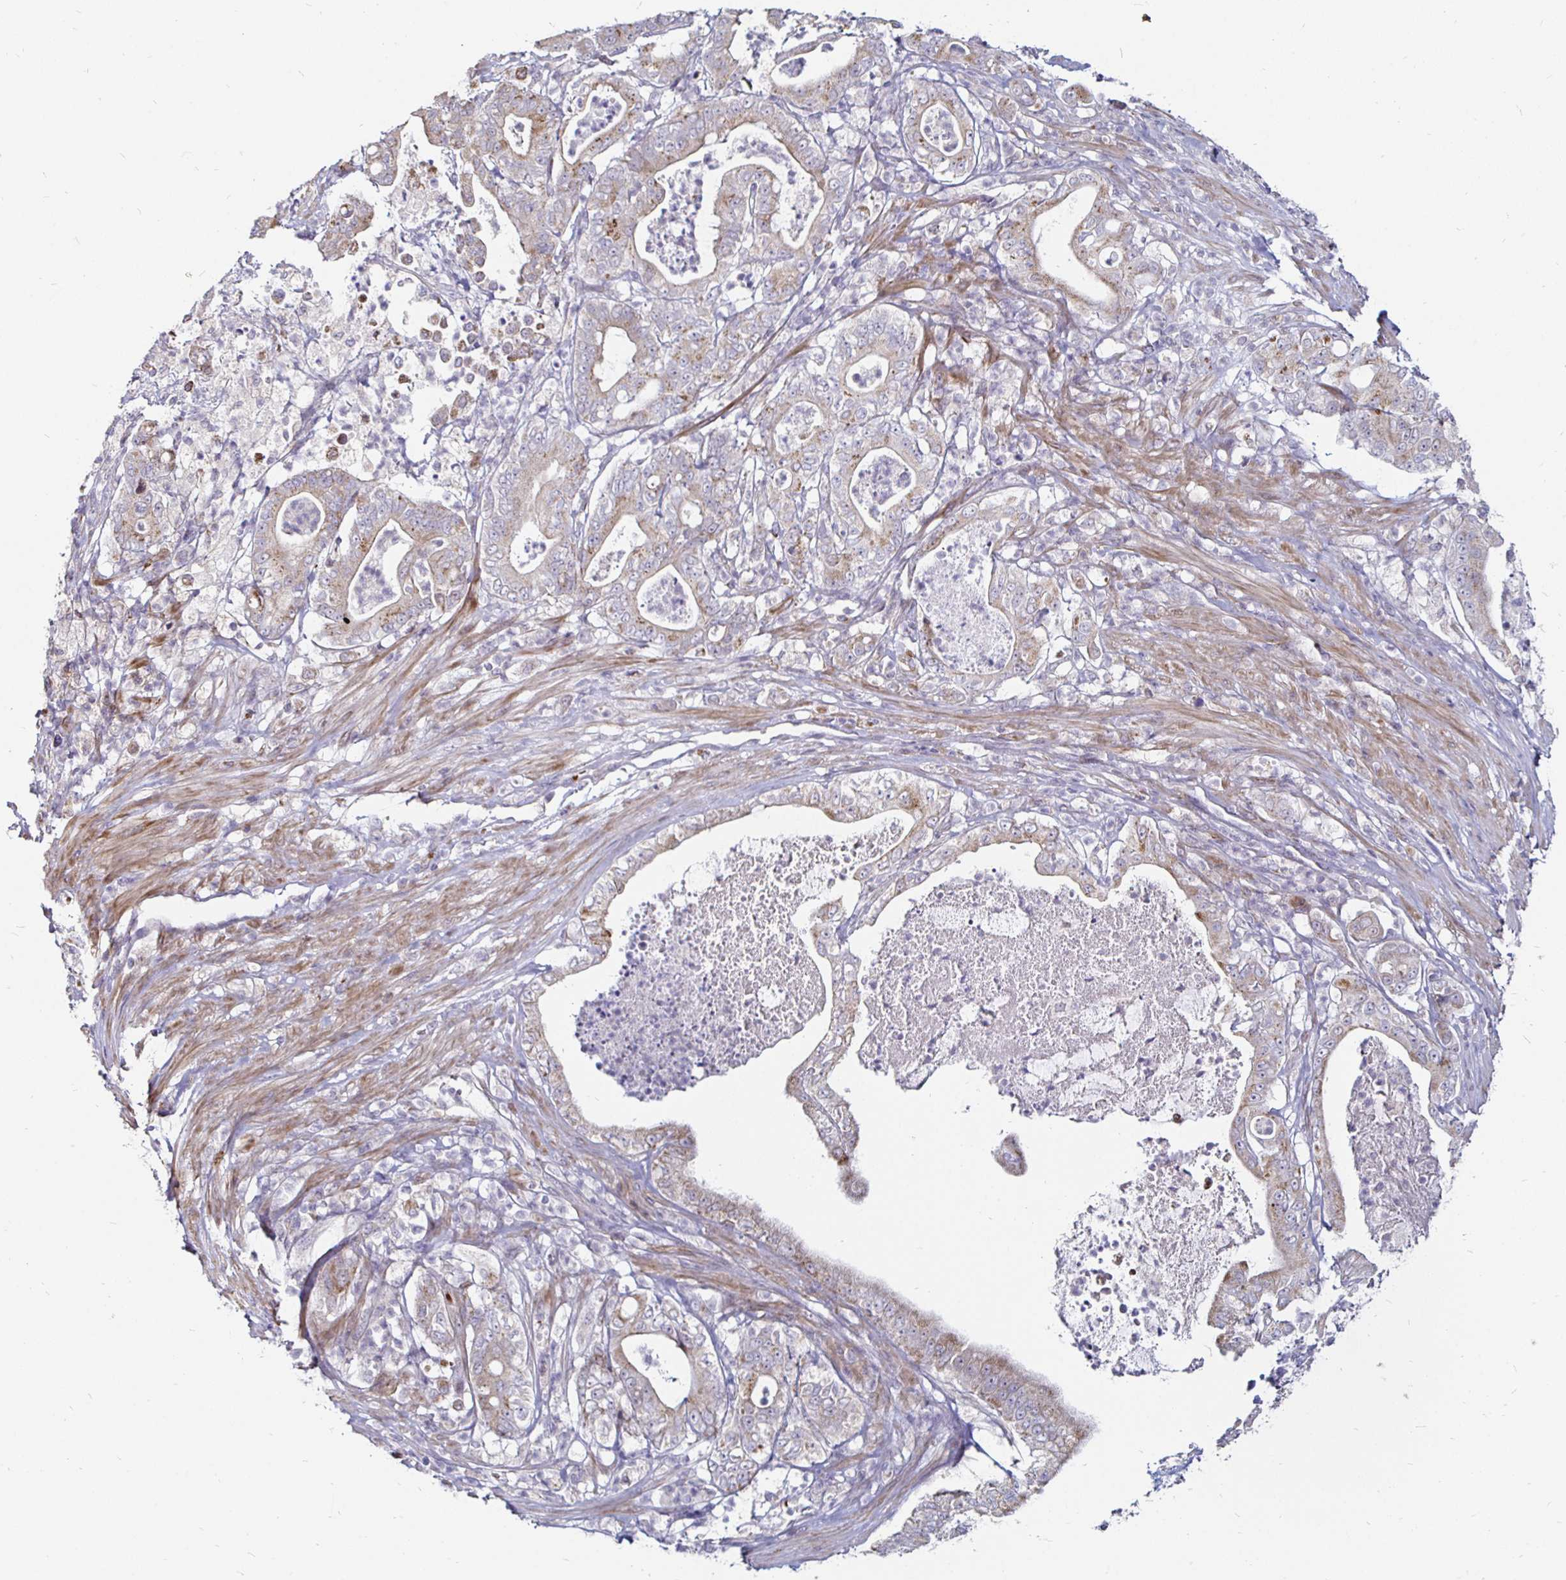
{"staining": {"intensity": "weak", "quantity": "25%-75%", "location": "cytoplasmic/membranous"}, "tissue": "pancreatic cancer", "cell_type": "Tumor cells", "image_type": "cancer", "snomed": [{"axis": "morphology", "description": "Adenocarcinoma, NOS"}, {"axis": "topography", "description": "Pancreas"}], "caption": "Immunohistochemical staining of adenocarcinoma (pancreatic) displays weak cytoplasmic/membranous protein positivity in approximately 25%-75% of tumor cells.", "gene": "ATG3", "patient": {"sex": "male", "age": 71}}